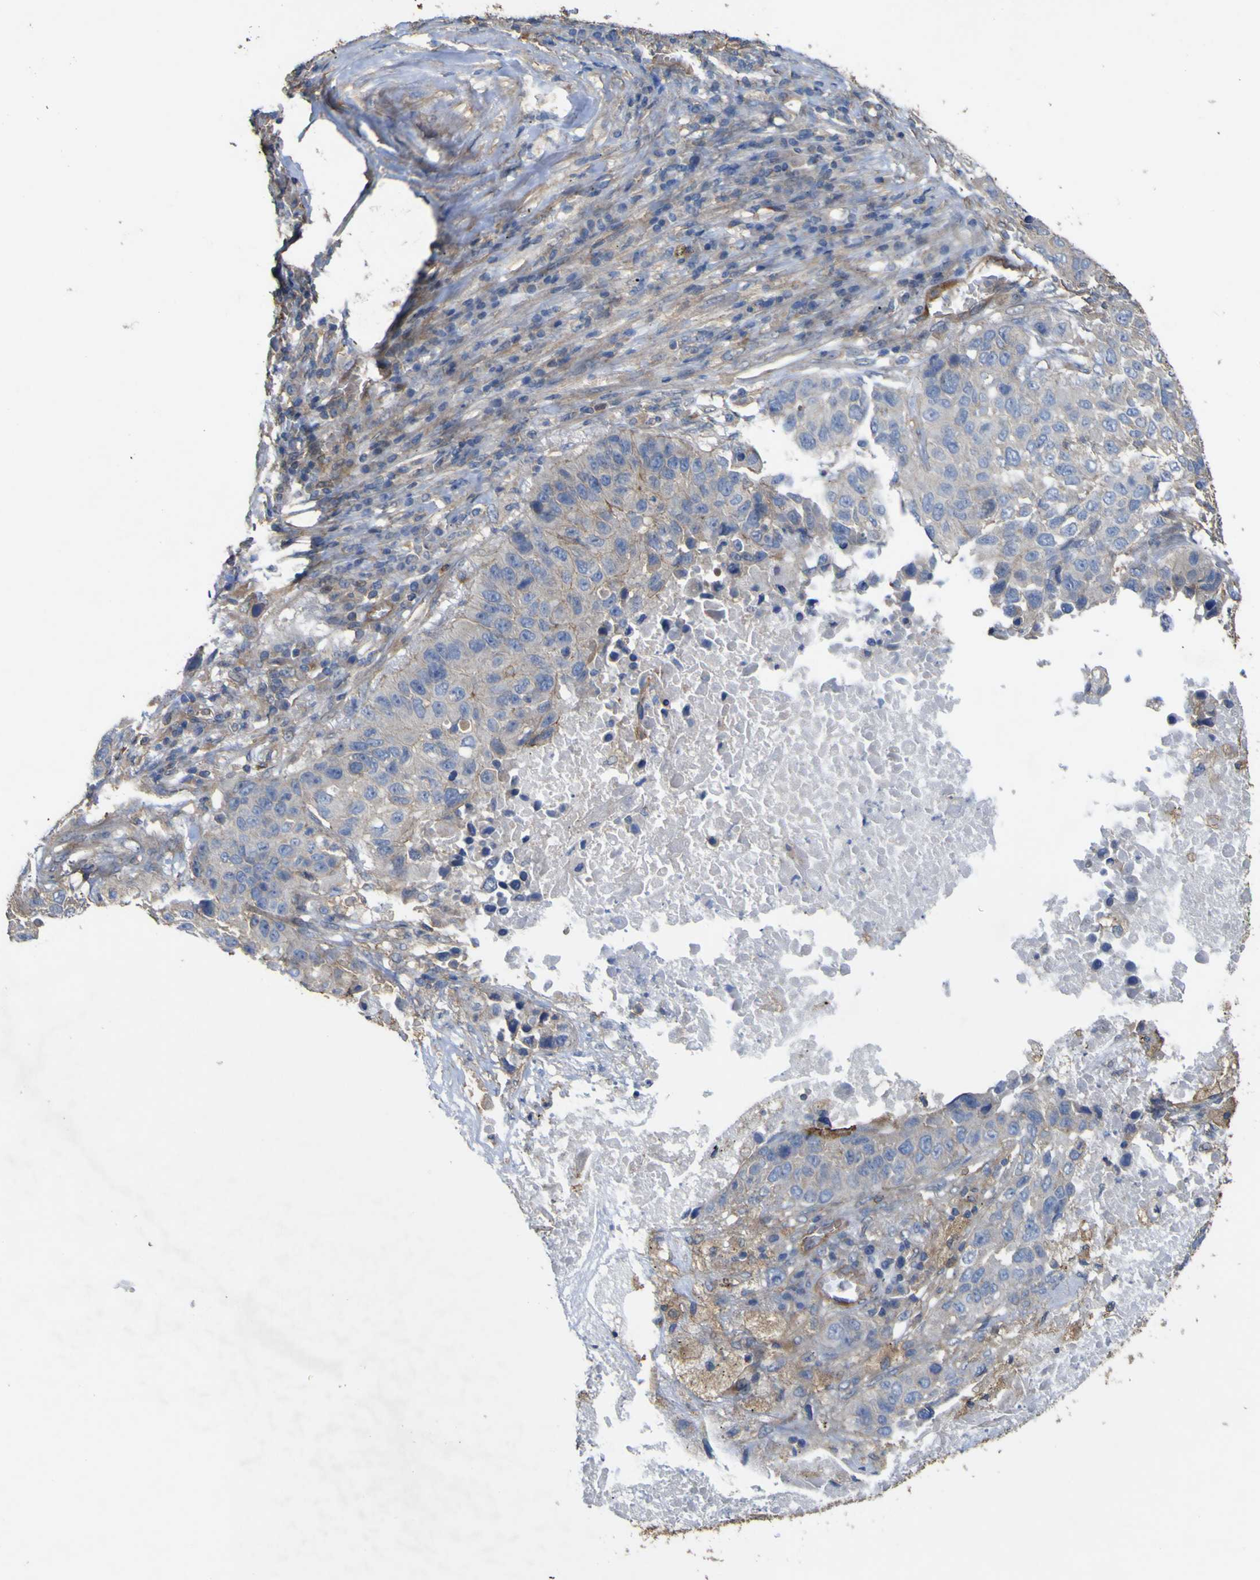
{"staining": {"intensity": "weak", "quantity": "<25%", "location": "cytoplasmic/membranous"}, "tissue": "lung cancer", "cell_type": "Tumor cells", "image_type": "cancer", "snomed": [{"axis": "morphology", "description": "Squamous cell carcinoma, NOS"}, {"axis": "topography", "description": "Lung"}], "caption": "DAB (3,3'-diaminobenzidine) immunohistochemical staining of human lung squamous cell carcinoma shows no significant positivity in tumor cells. Nuclei are stained in blue.", "gene": "TNFSF15", "patient": {"sex": "male", "age": 57}}